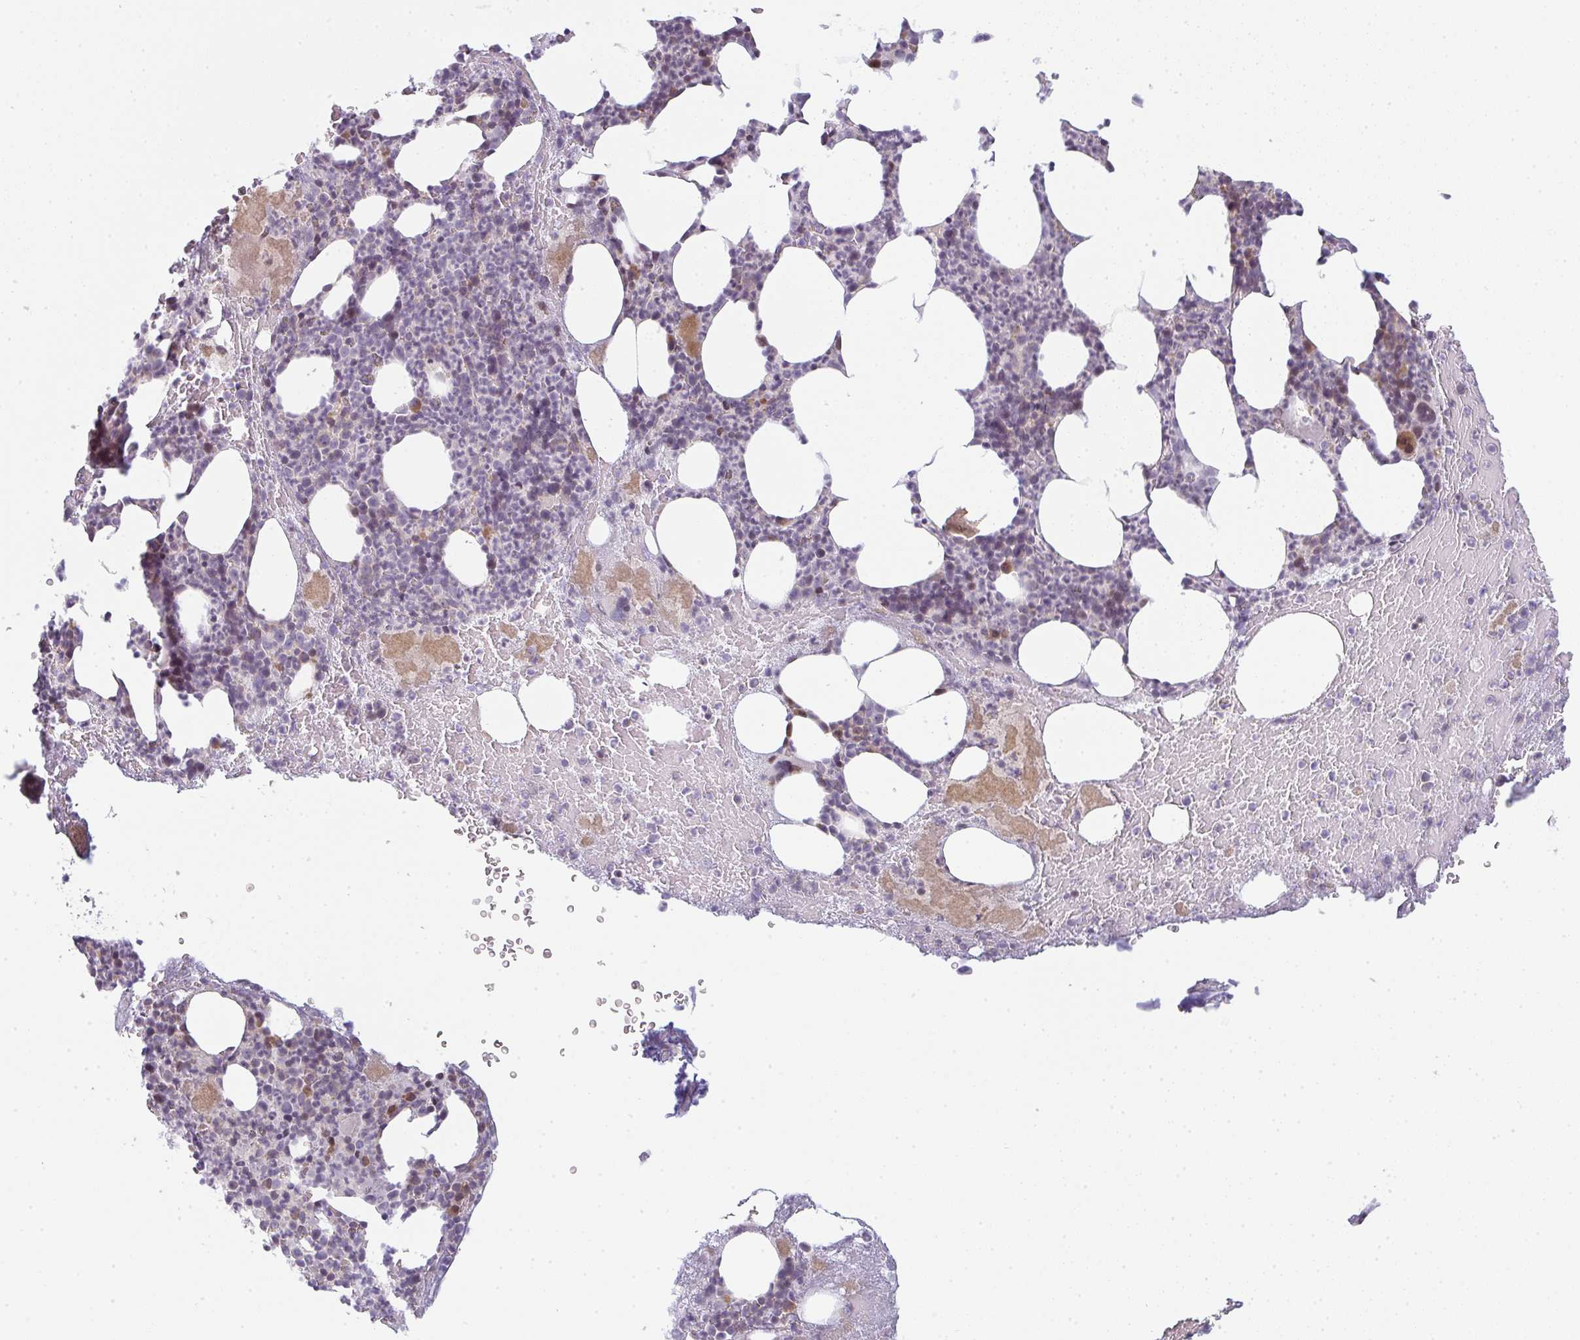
{"staining": {"intensity": "negative", "quantity": "none", "location": "none"}, "tissue": "bone marrow", "cell_type": "Hematopoietic cells", "image_type": "normal", "snomed": [{"axis": "morphology", "description": "Normal tissue, NOS"}, {"axis": "topography", "description": "Bone marrow"}], "caption": "Immunohistochemistry (IHC) of normal human bone marrow exhibits no positivity in hematopoietic cells.", "gene": "TMEM237", "patient": {"sex": "female", "age": 59}}